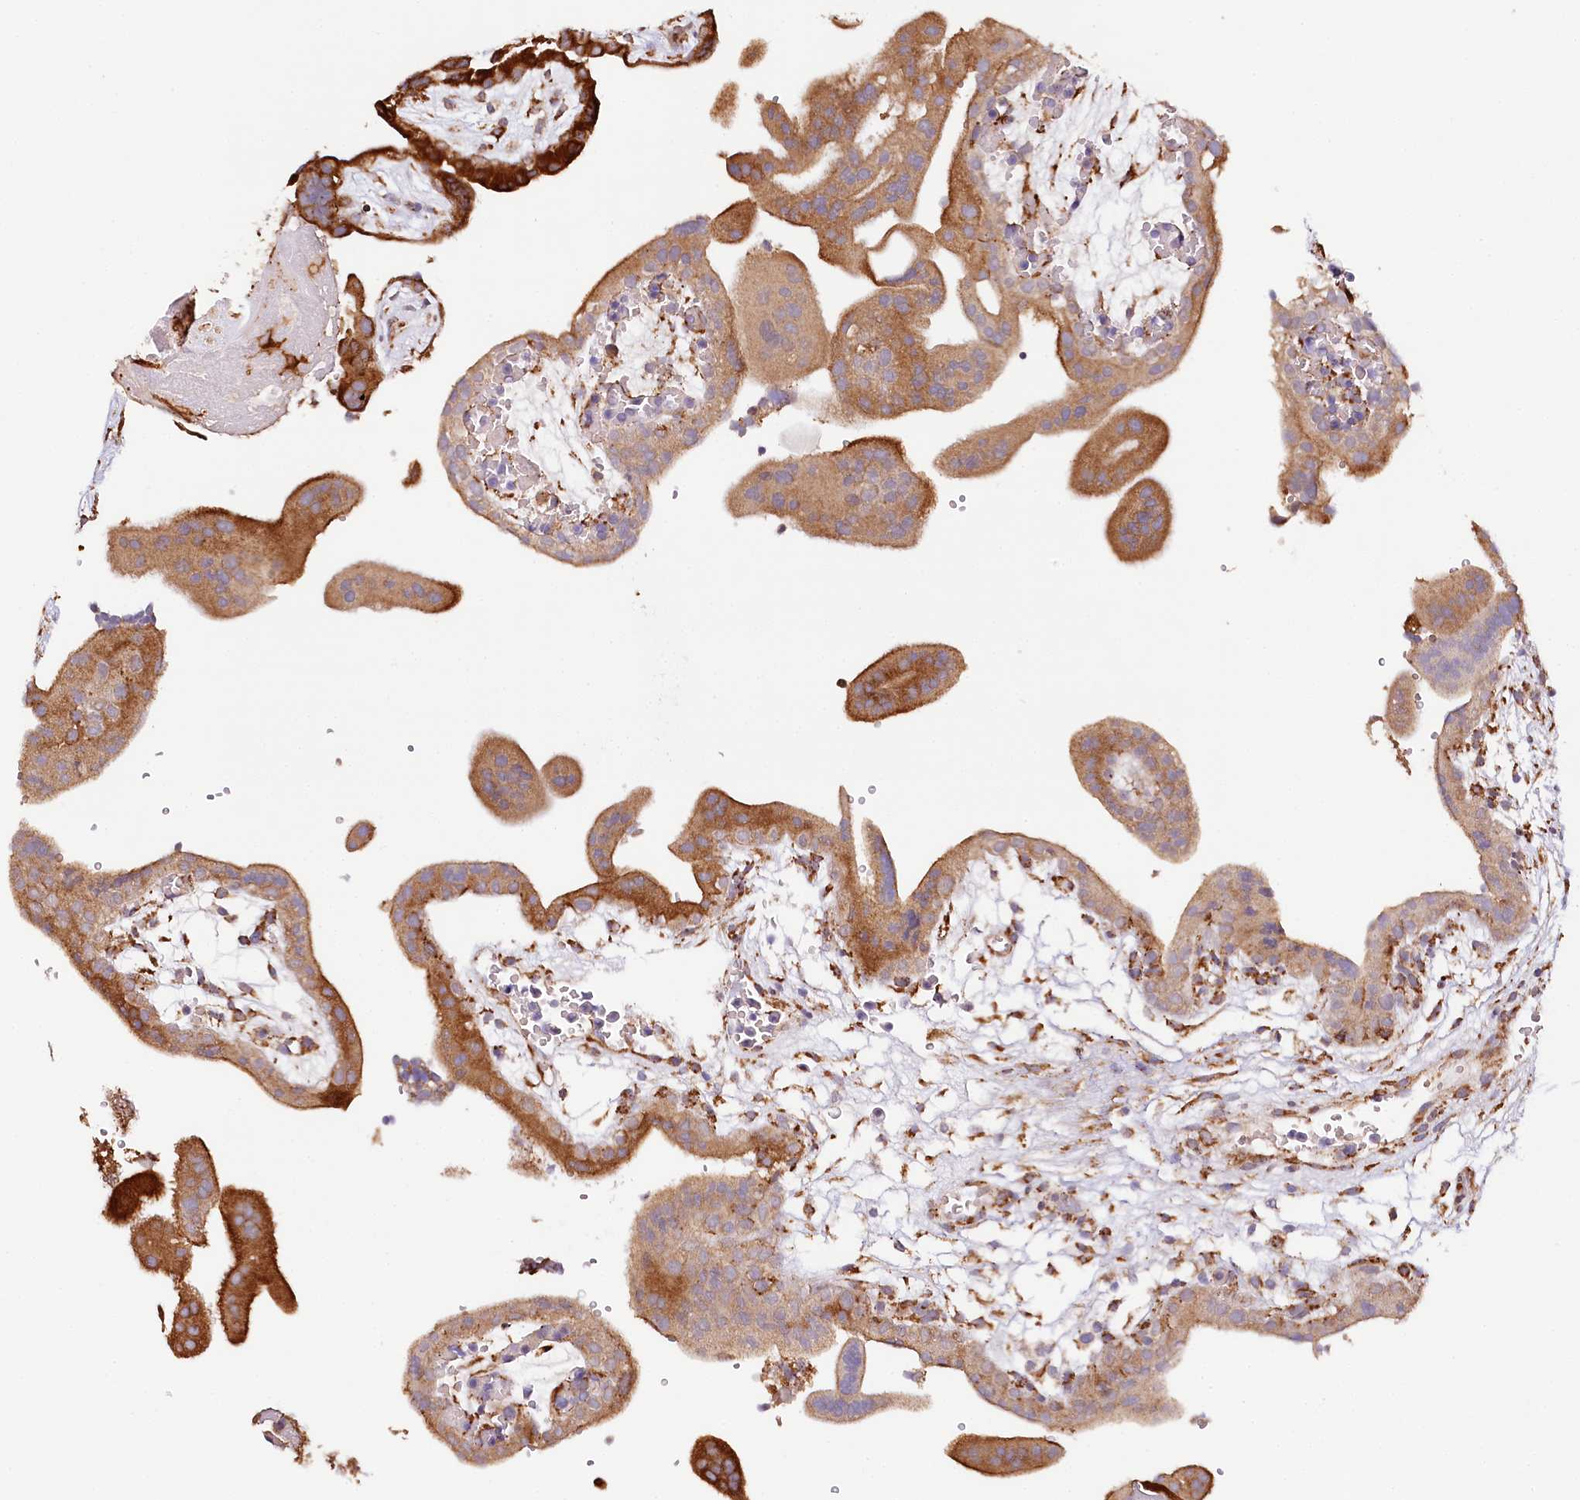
{"staining": {"intensity": "strong", "quantity": ">75%", "location": "cytoplasmic/membranous"}, "tissue": "placenta", "cell_type": "Decidual cells", "image_type": "normal", "snomed": [{"axis": "morphology", "description": "Normal tissue, NOS"}, {"axis": "topography", "description": "Placenta"}], "caption": "Placenta stained with DAB (3,3'-diaminobenzidine) immunohistochemistry displays high levels of strong cytoplasmic/membranous staining in about >75% of decidual cells.", "gene": "VEGFA", "patient": {"sex": "female", "age": 18}}